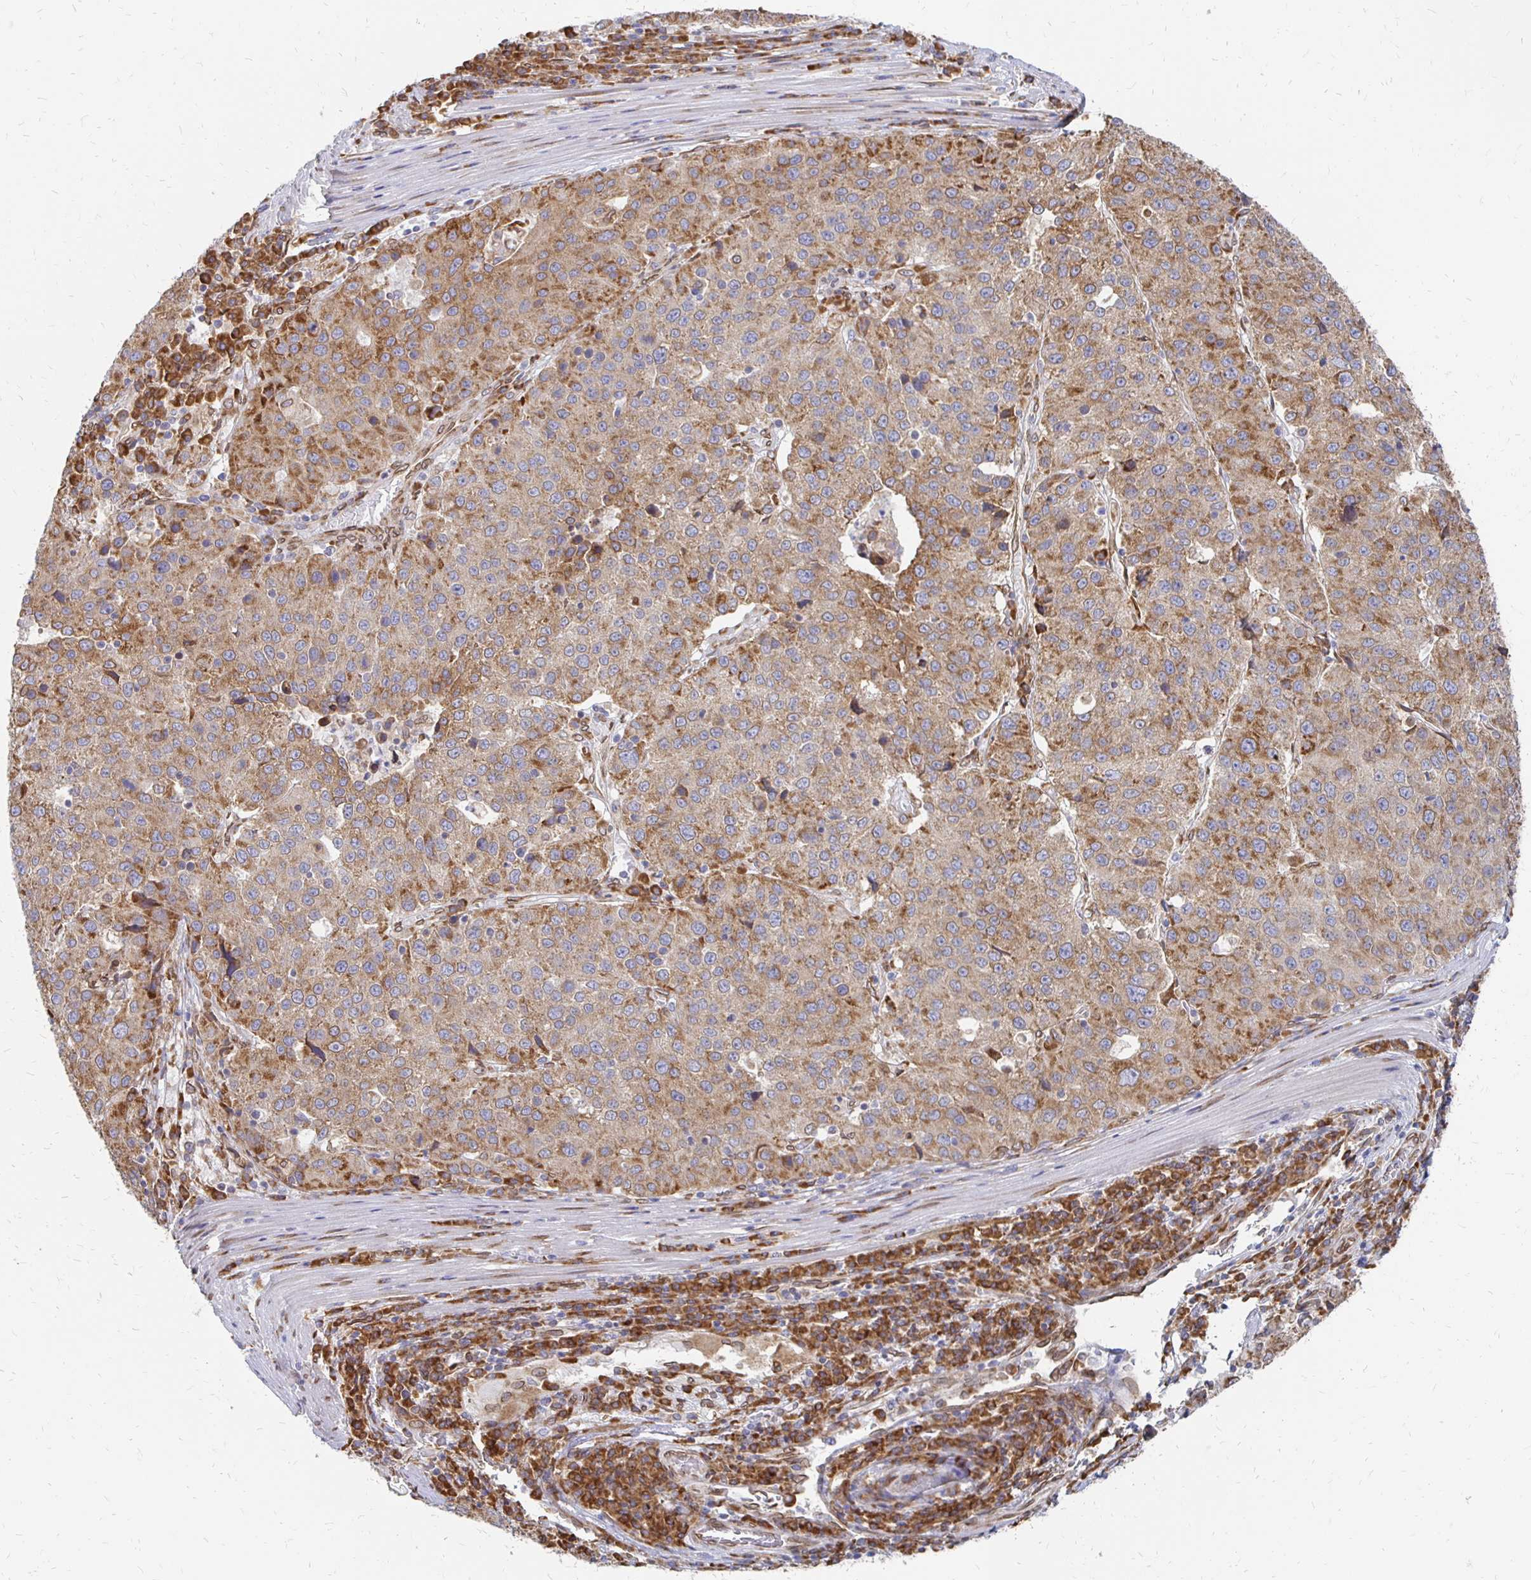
{"staining": {"intensity": "moderate", "quantity": ">75%", "location": "cytoplasmic/membranous"}, "tissue": "stomach cancer", "cell_type": "Tumor cells", "image_type": "cancer", "snomed": [{"axis": "morphology", "description": "Adenocarcinoma, NOS"}, {"axis": "topography", "description": "Stomach"}], "caption": "Moderate cytoplasmic/membranous expression is appreciated in about >75% of tumor cells in stomach cancer.", "gene": "PELI3", "patient": {"sex": "male", "age": 71}}